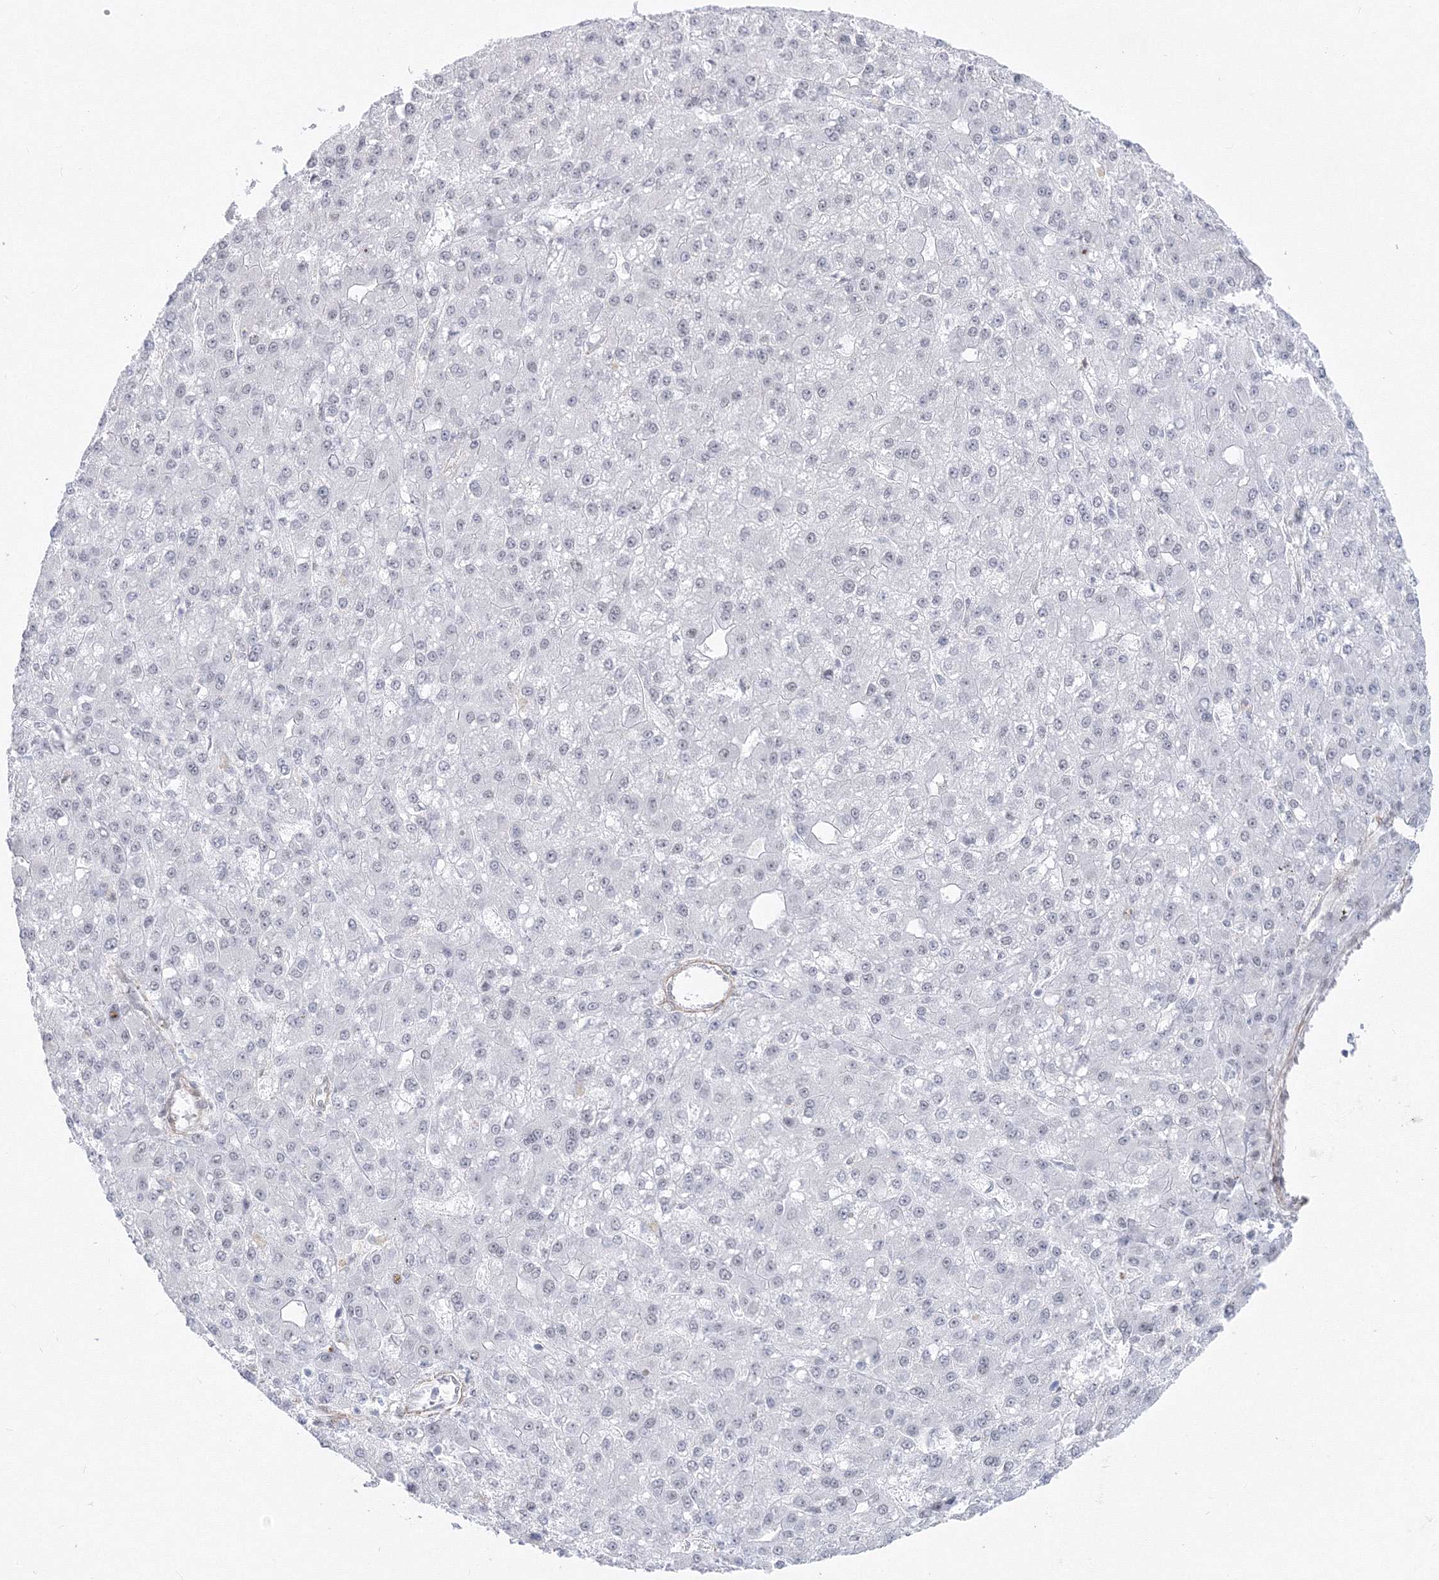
{"staining": {"intensity": "negative", "quantity": "none", "location": "none"}, "tissue": "liver cancer", "cell_type": "Tumor cells", "image_type": "cancer", "snomed": [{"axis": "morphology", "description": "Carcinoma, Hepatocellular, NOS"}, {"axis": "topography", "description": "Liver"}], "caption": "IHC histopathology image of neoplastic tissue: human hepatocellular carcinoma (liver) stained with DAB (3,3'-diaminobenzidine) shows no significant protein expression in tumor cells.", "gene": "ZNF638", "patient": {"sex": "male", "age": 67}}